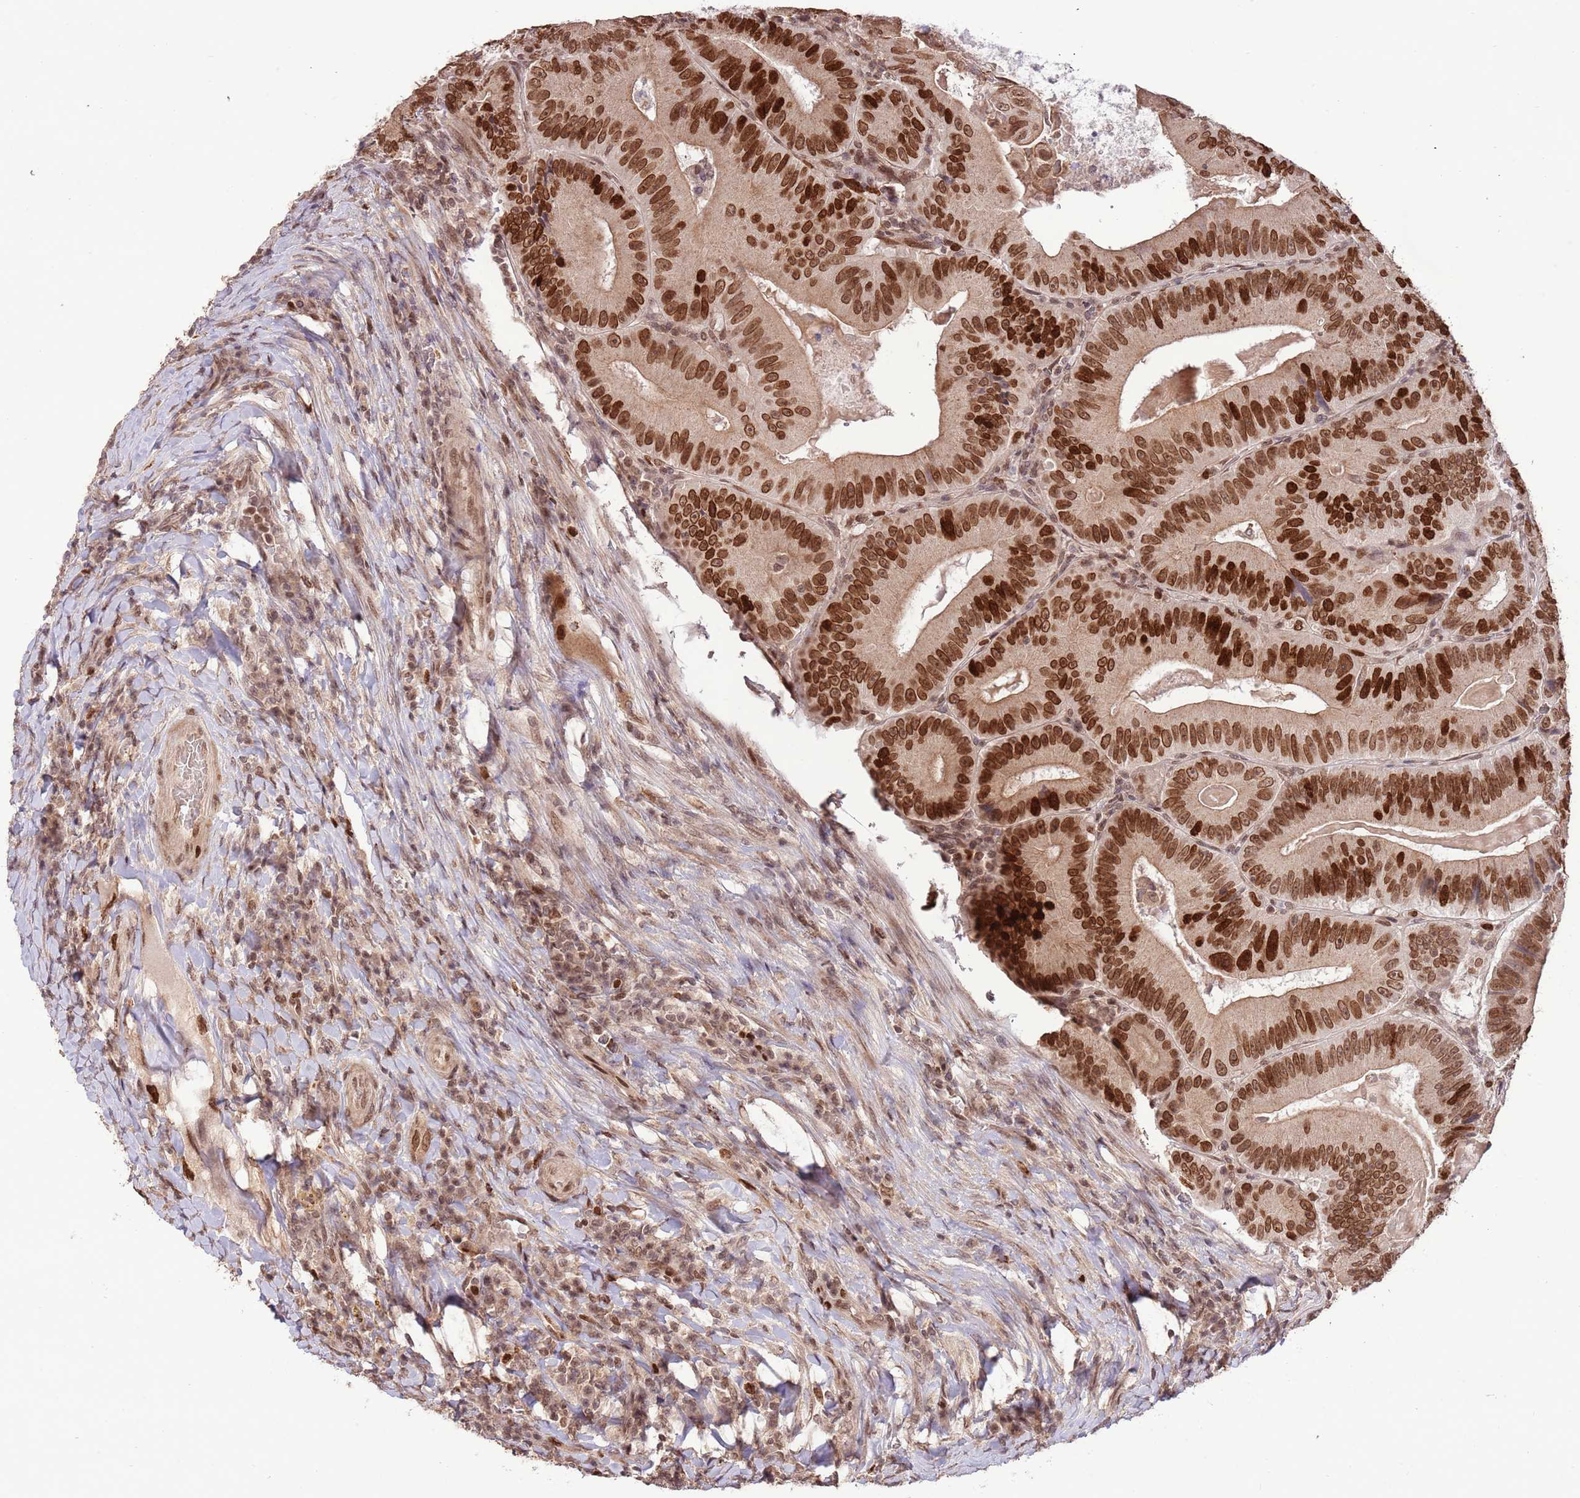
{"staining": {"intensity": "strong", "quantity": ">75%", "location": "nuclear"}, "tissue": "colorectal cancer", "cell_type": "Tumor cells", "image_type": "cancer", "snomed": [{"axis": "morphology", "description": "Adenocarcinoma, NOS"}, {"axis": "topography", "description": "Colon"}], "caption": "Protein analysis of colorectal cancer tissue demonstrates strong nuclear staining in about >75% of tumor cells. The staining was performed using DAB (3,3'-diaminobenzidine) to visualize the protein expression in brown, while the nuclei were stained in blue with hematoxylin (Magnification: 20x).", "gene": "RIF1", "patient": {"sex": "female", "age": 86}}